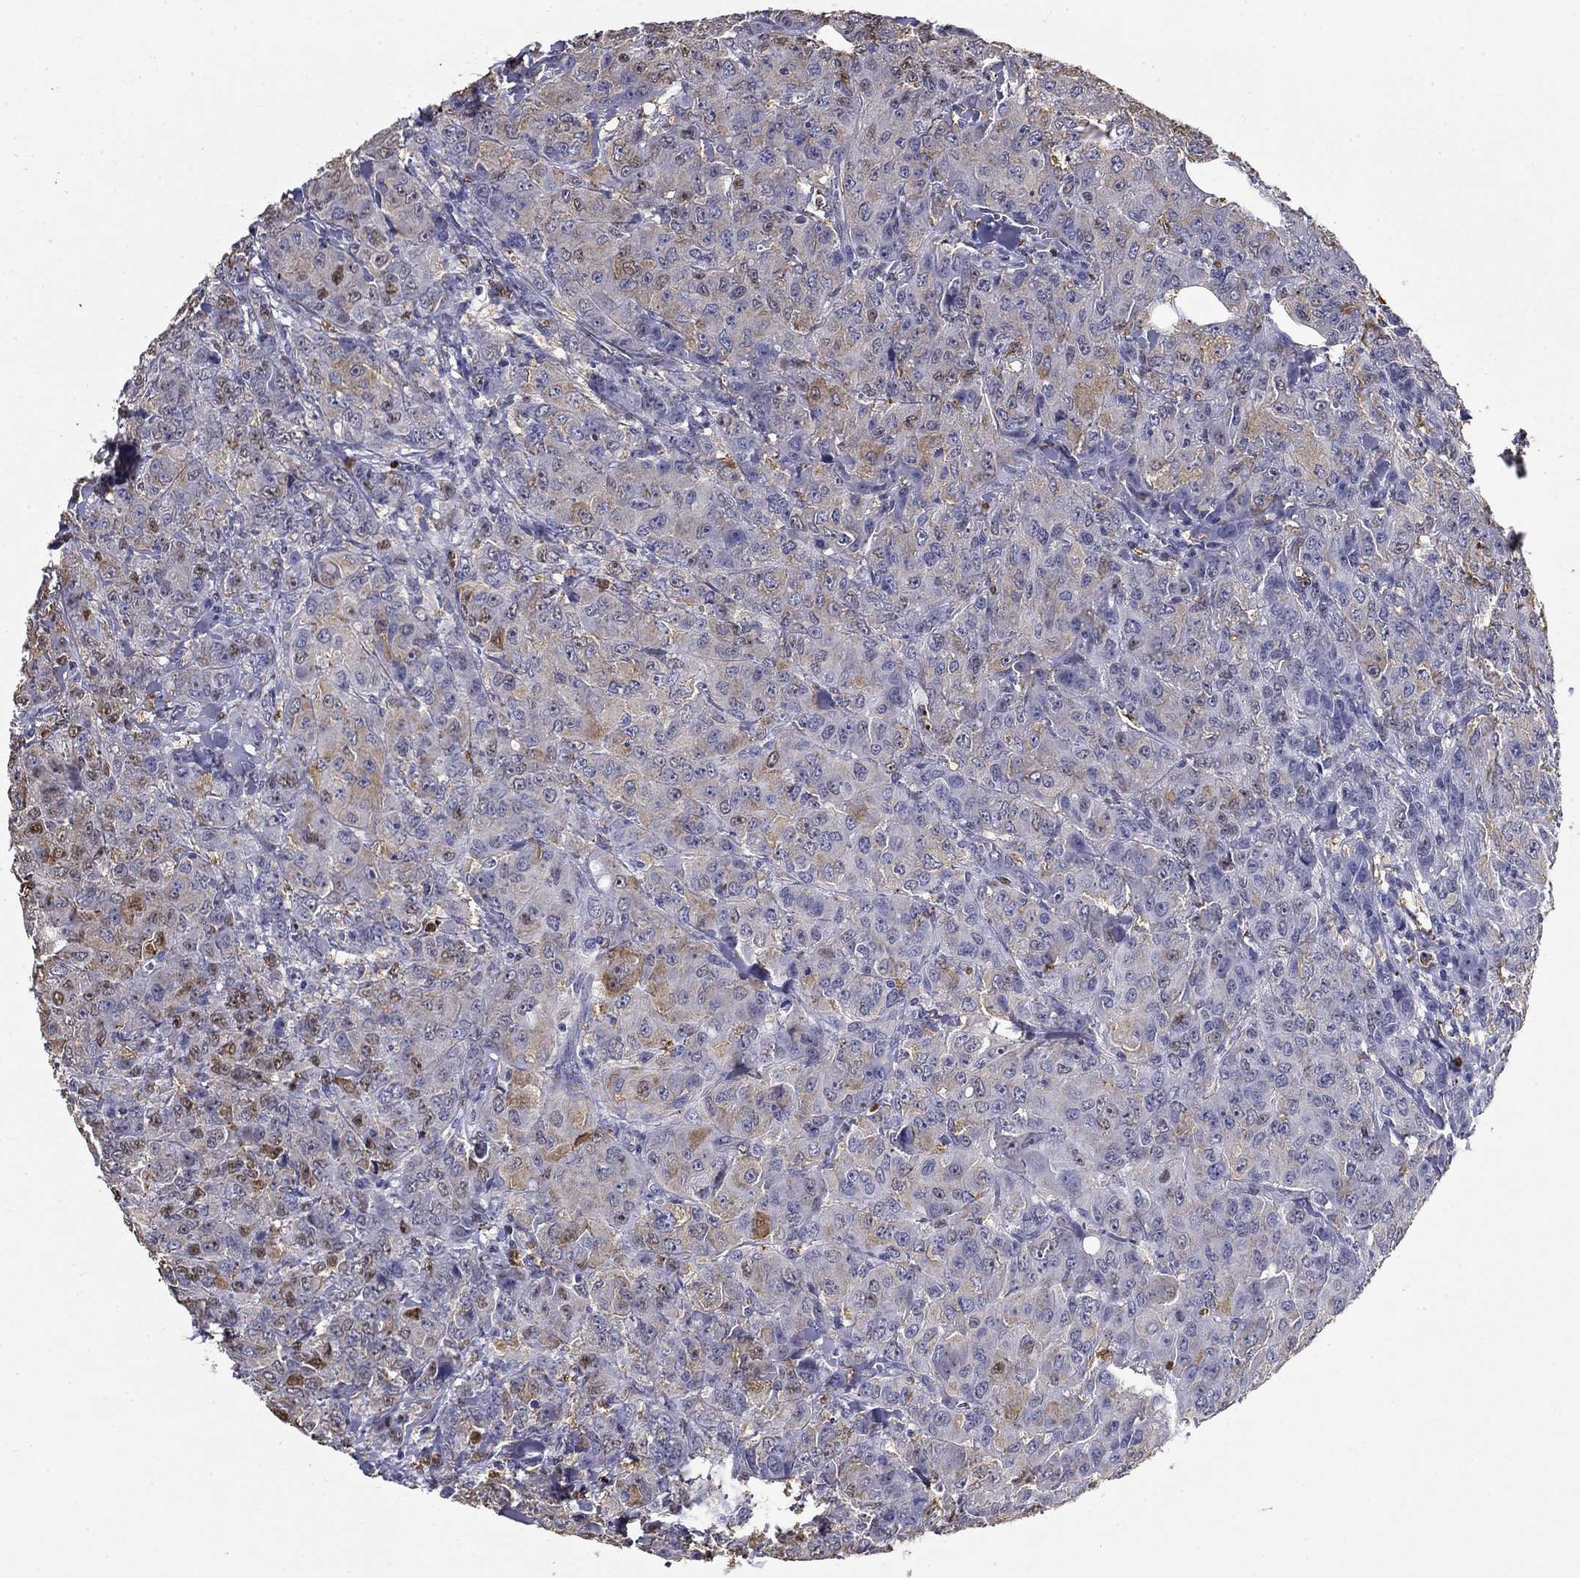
{"staining": {"intensity": "weak", "quantity": "<25%", "location": "cytoplasmic/membranous"}, "tissue": "breast cancer", "cell_type": "Tumor cells", "image_type": "cancer", "snomed": [{"axis": "morphology", "description": "Duct carcinoma"}, {"axis": "topography", "description": "Breast"}], "caption": "This is an IHC histopathology image of breast cancer. There is no positivity in tumor cells.", "gene": "IGSF8", "patient": {"sex": "female", "age": 43}}